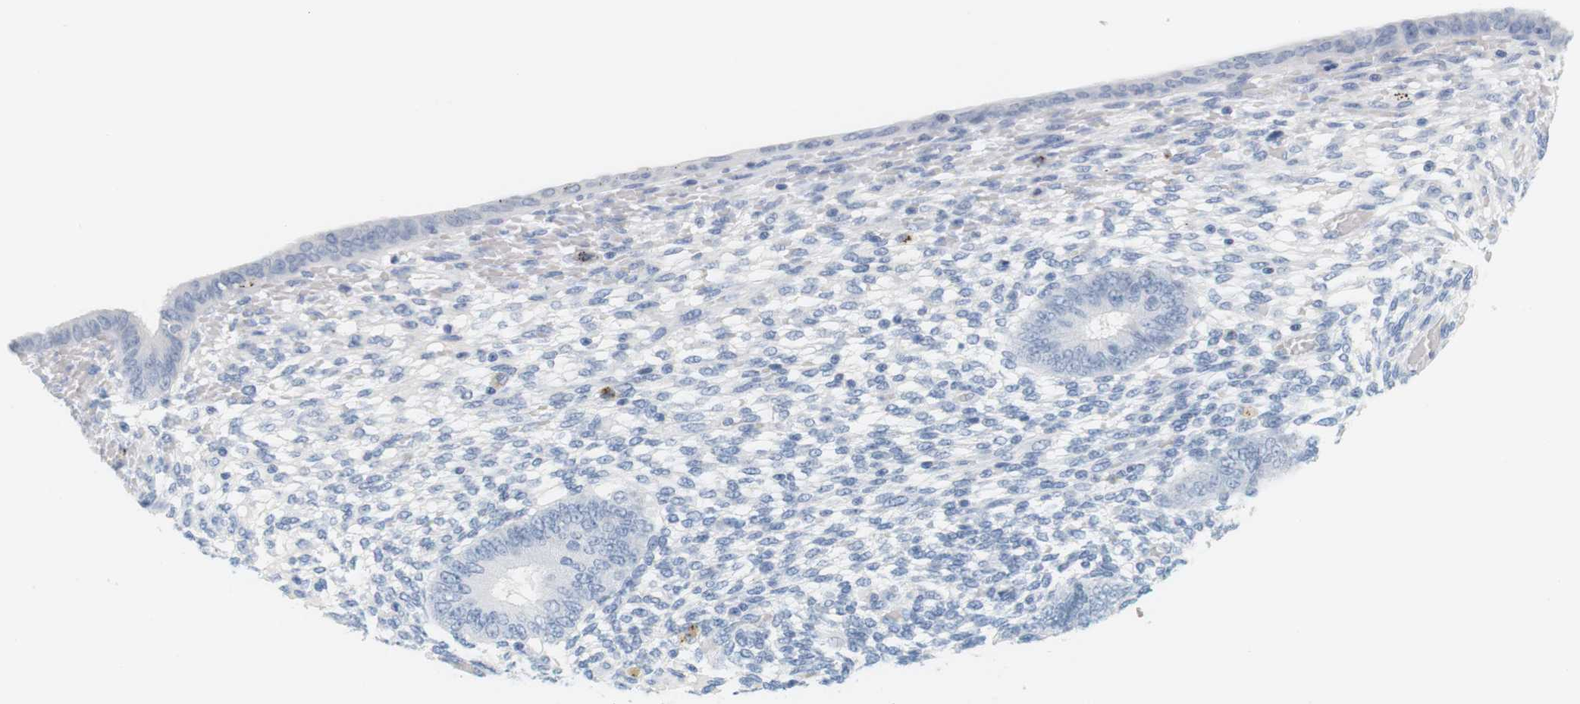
{"staining": {"intensity": "negative", "quantity": "none", "location": "none"}, "tissue": "endometrium", "cell_type": "Cells in endometrial stroma", "image_type": "normal", "snomed": [{"axis": "morphology", "description": "Normal tissue, NOS"}, {"axis": "topography", "description": "Endometrium"}], "caption": "High magnification brightfield microscopy of normal endometrium stained with DAB (3,3'-diaminobenzidine) (brown) and counterstained with hematoxylin (blue): cells in endometrial stroma show no significant positivity. Nuclei are stained in blue.", "gene": "OPRM1", "patient": {"sex": "female", "age": 42}}